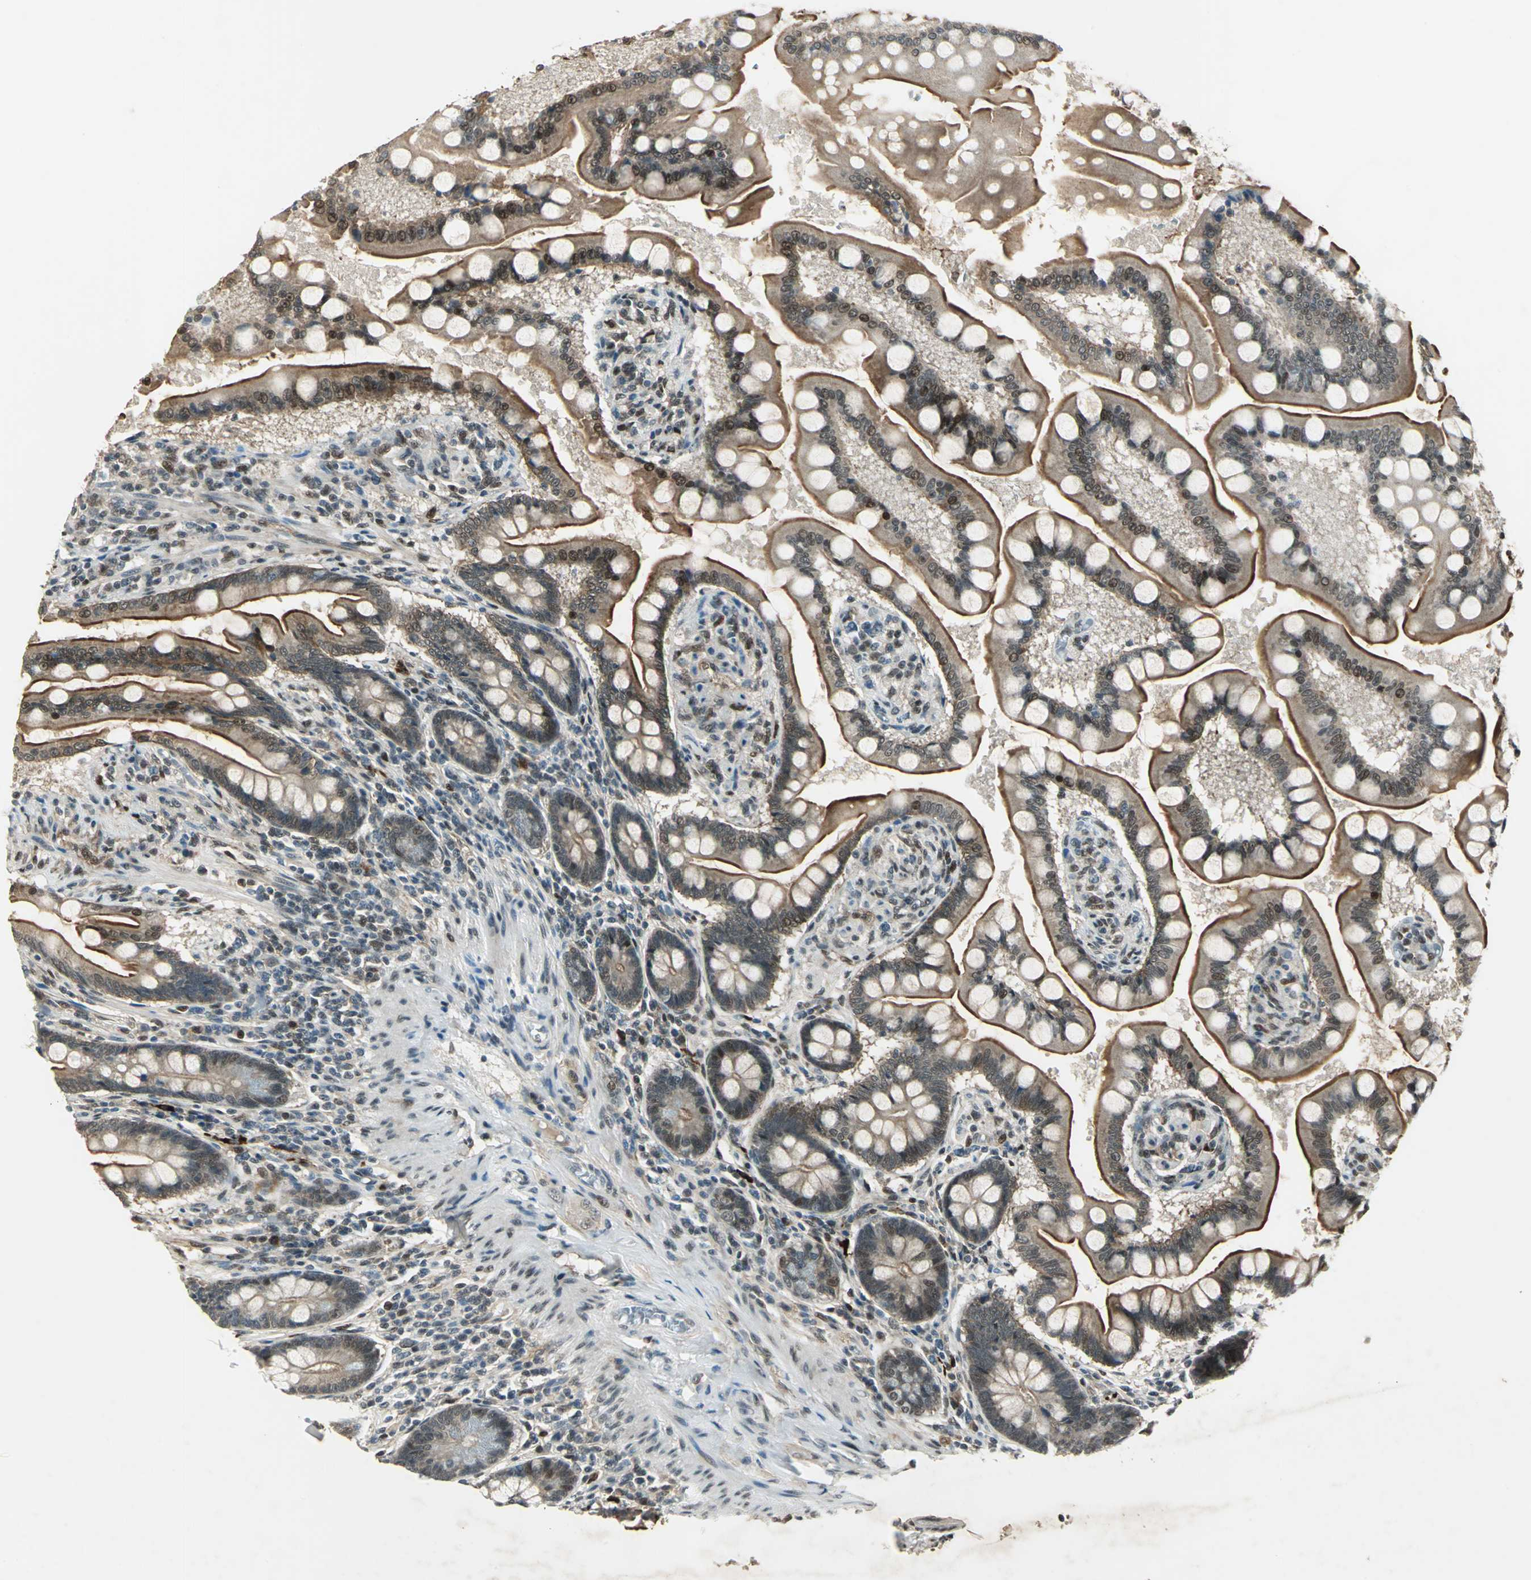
{"staining": {"intensity": "strong", "quantity": ">75%", "location": "cytoplasmic/membranous,nuclear"}, "tissue": "small intestine", "cell_type": "Glandular cells", "image_type": "normal", "snomed": [{"axis": "morphology", "description": "Normal tissue, NOS"}, {"axis": "topography", "description": "Small intestine"}], "caption": "A micrograph showing strong cytoplasmic/membranous,nuclear expression in approximately >75% of glandular cells in benign small intestine, as visualized by brown immunohistochemical staining.", "gene": "RAD17", "patient": {"sex": "male", "age": 41}}